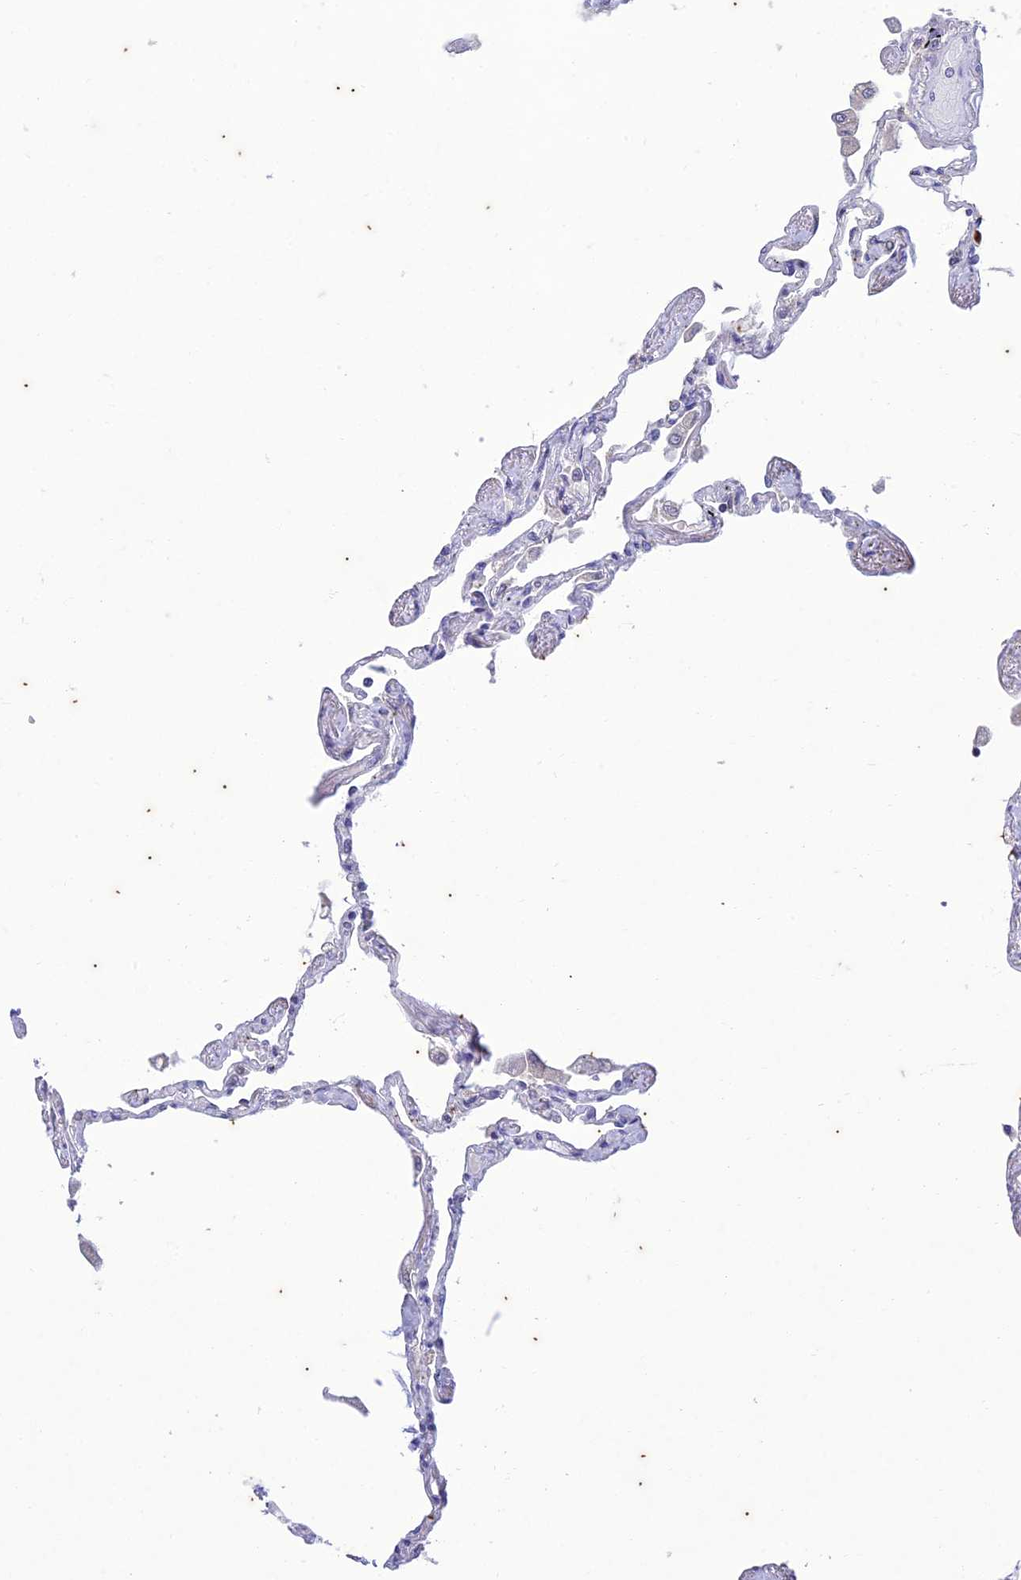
{"staining": {"intensity": "negative", "quantity": "none", "location": "none"}, "tissue": "lung", "cell_type": "Alveolar cells", "image_type": "normal", "snomed": [{"axis": "morphology", "description": "Normal tissue, NOS"}, {"axis": "topography", "description": "Lung"}], "caption": "Immunohistochemistry (IHC) image of benign lung: human lung stained with DAB (3,3'-diaminobenzidine) reveals no significant protein staining in alveolar cells.", "gene": "TMEM40", "patient": {"sex": "female", "age": 67}}